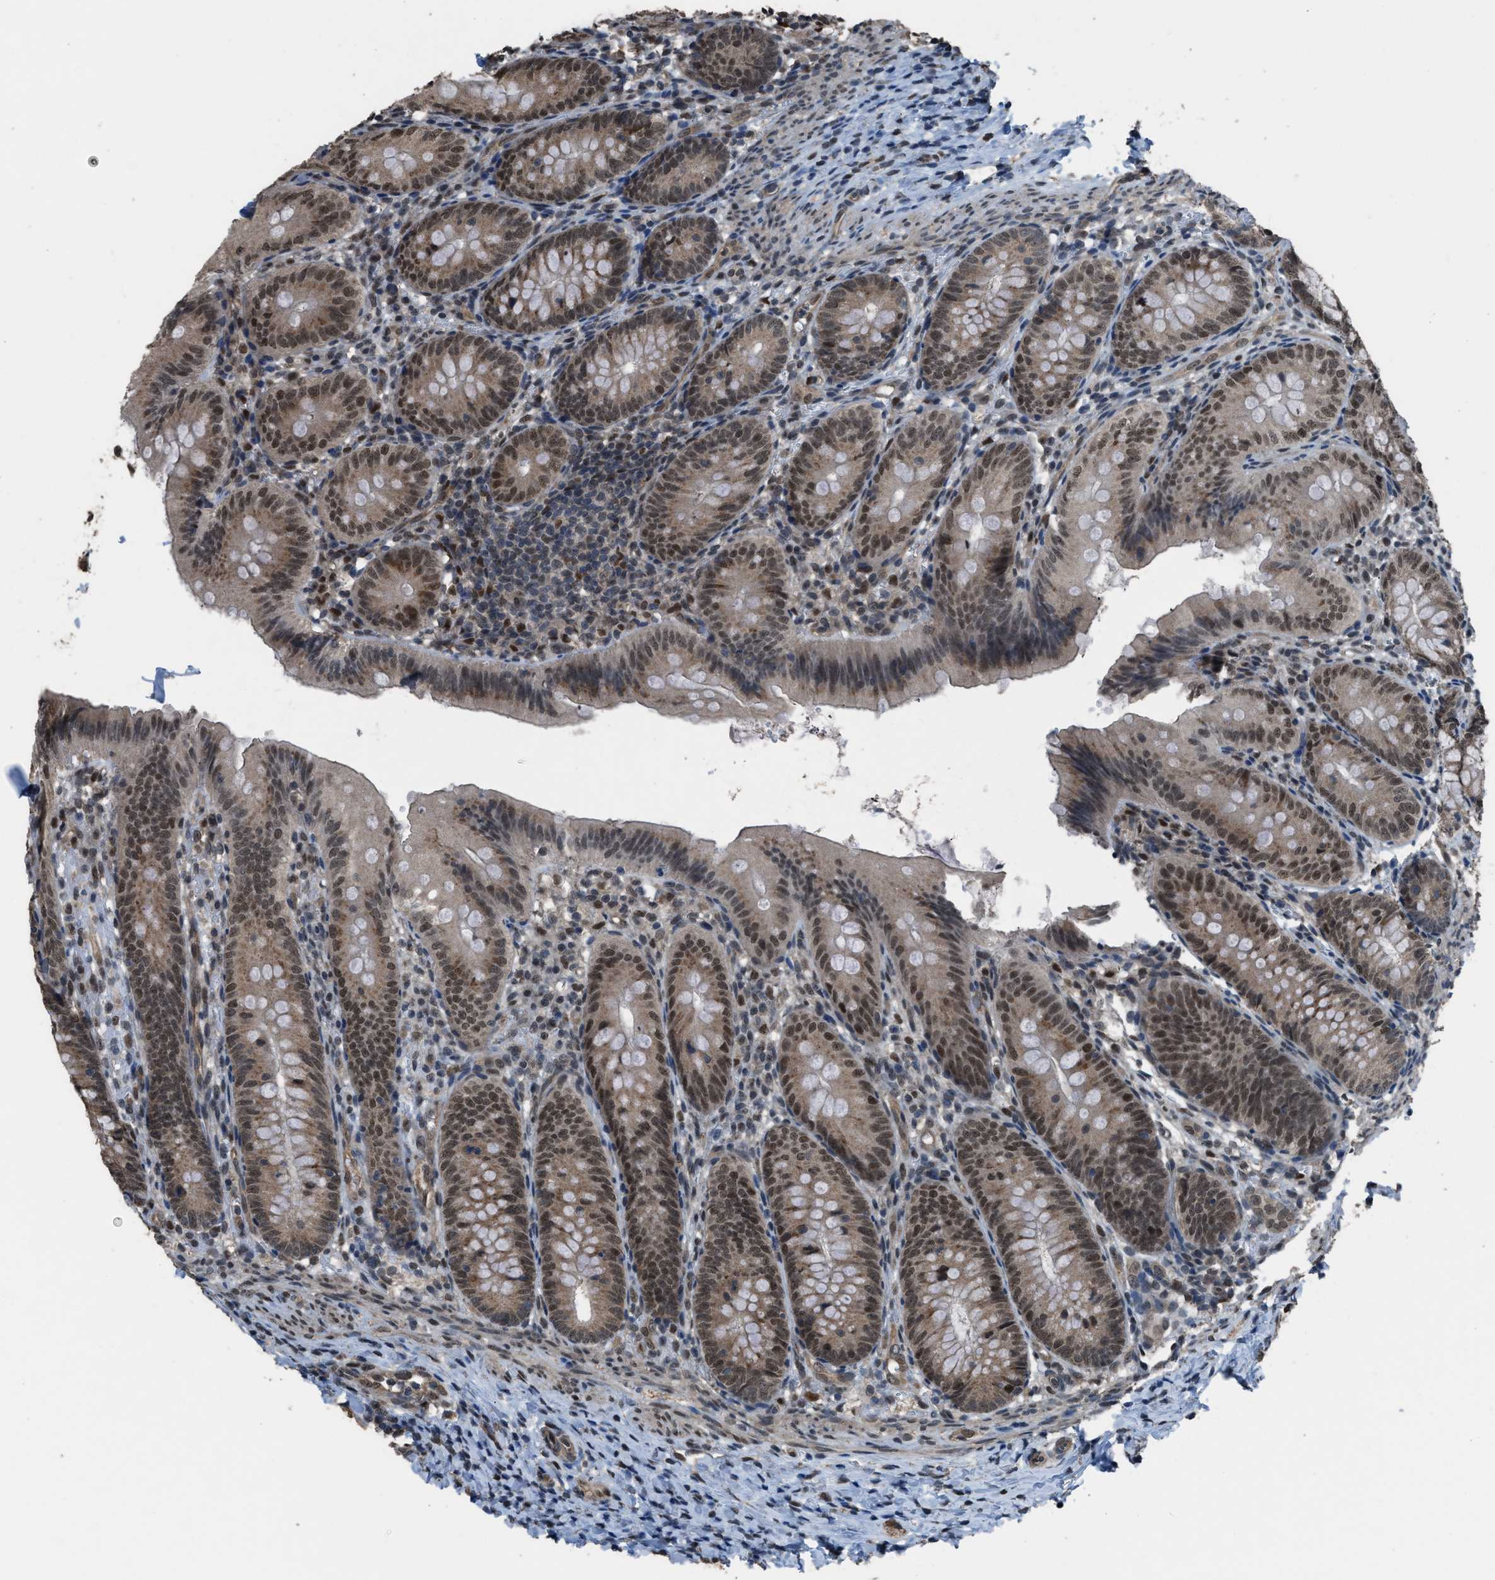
{"staining": {"intensity": "moderate", "quantity": "25%-75%", "location": "cytoplasmic/membranous,nuclear"}, "tissue": "appendix", "cell_type": "Glandular cells", "image_type": "normal", "snomed": [{"axis": "morphology", "description": "Normal tissue, NOS"}, {"axis": "topography", "description": "Appendix"}], "caption": "Immunohistochemistry (IHC) of normal appendix displays medium levels of moderate cytoplasmic/membranous,nuclear positivity in approximately 25%-75% of glandular cells. The protein of interest is shown in brown color, while the nuclei are stained blue.", "gene": "KPNA6", "patient": {"sex": "male", "age": 1}}